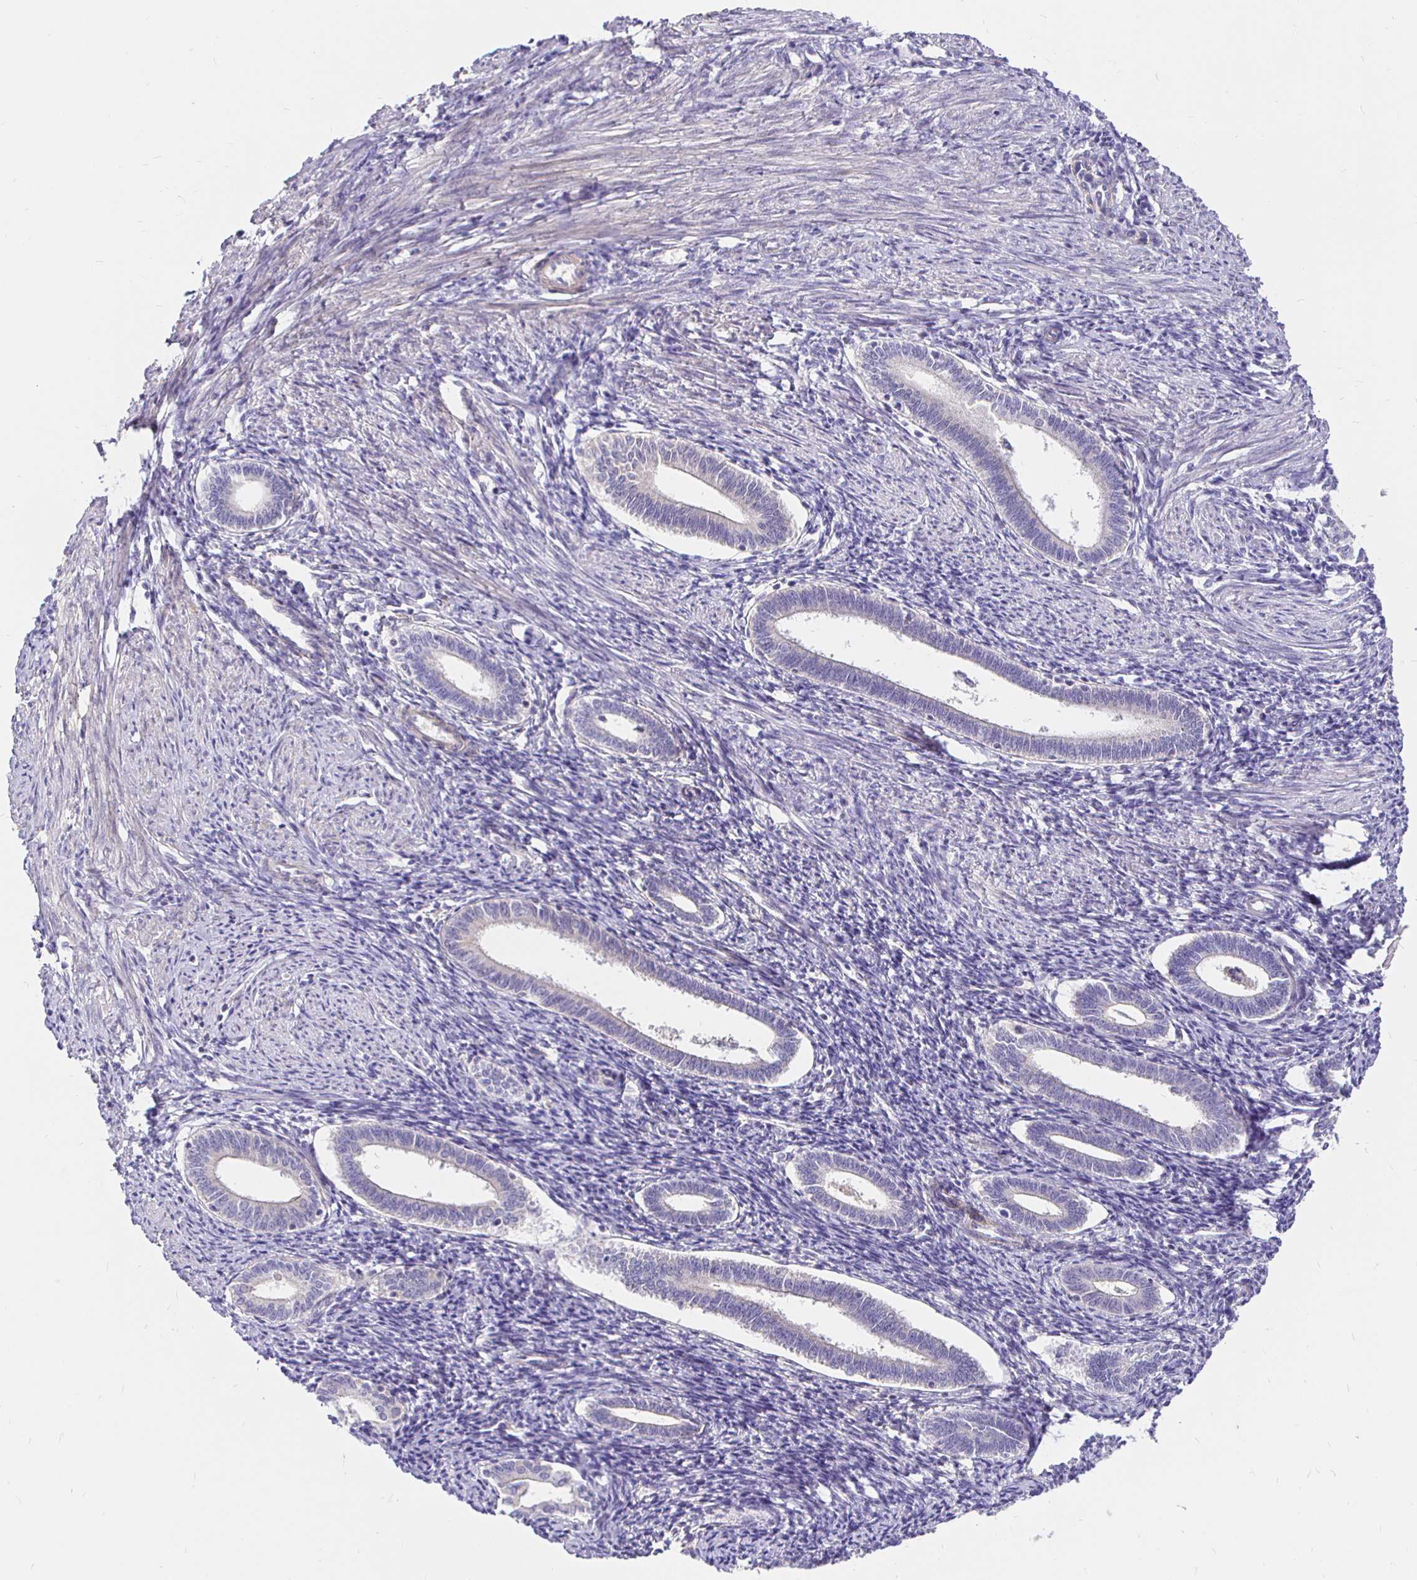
{"staining": {"intensity": "negative", "quantity": "none", "location": "none"}, "tissue": "endometrium", "cell_type": "Cells in endometrial stroma", "image_type": "normal", "snomed": [{"axis": "morphology", "description": "Normal tissue, NOS"}, {"axis": "topography", "description": "Endometrium"}], "caption": "High power microscopy histopathology image of an immunohistochemistry (IHC) histopathology image of benign endometrium, revealing no significant staining in cells in endometrial stroma. (DAB immunohistochemistry, high magnification).", "gene": "PALM2AKAP2", "patient": {"sex": "female", "age": 41}}